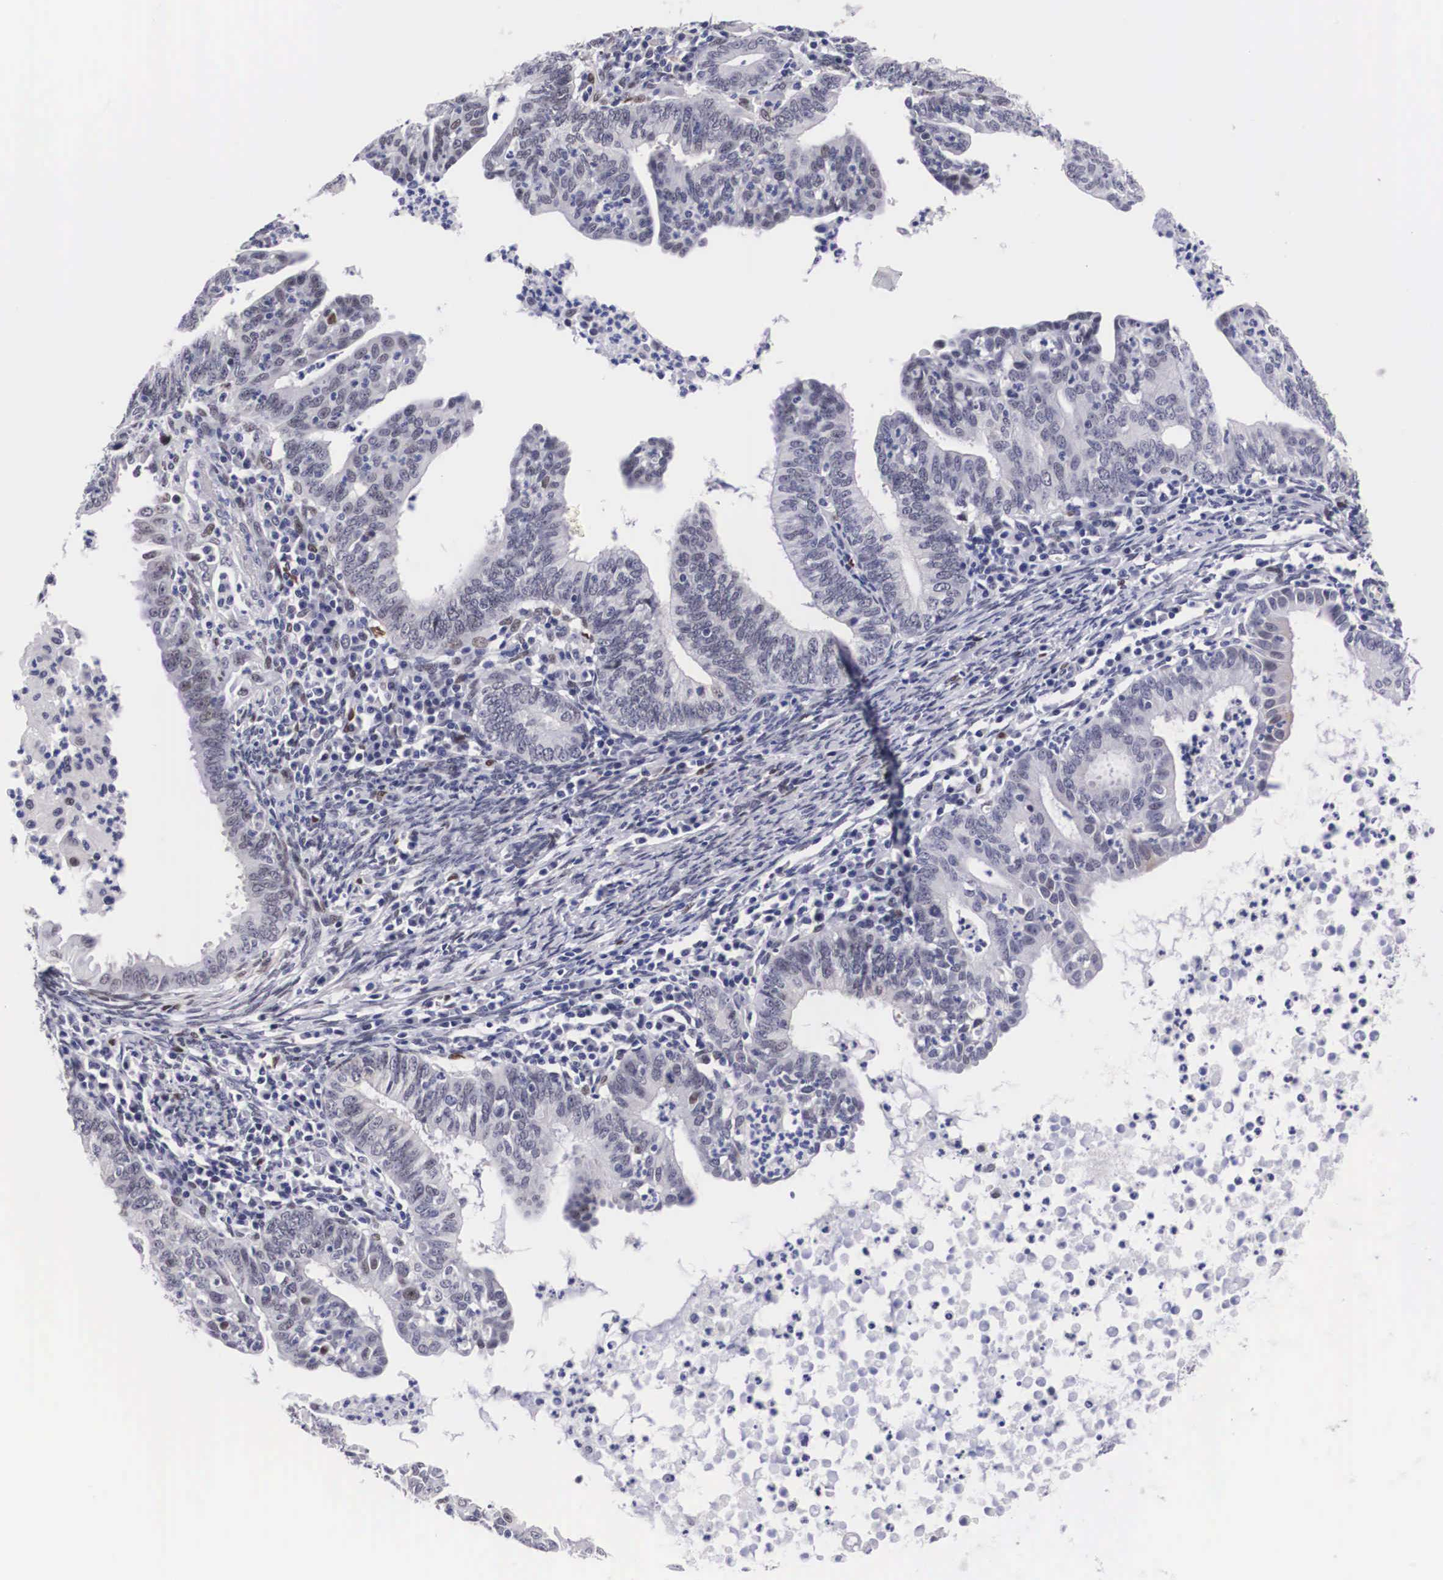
{"staining": {"intensity": "weak", "quantity": "<25%", "location": "nuclear"}, "tissue": "endometrial cancer", "cell_type": "Tumor cells", "image_type": "cancer", "snomed": [{"axis": "morphology", "description": "Adenocarcinoma, NOS"}, {"axis": "topography", "description": "Endometrium"}], "caption": "Immunohistochemical staining of adenocarcinoma (endometrial) reveals no significant positivity in tumor cells.", "gene": "KHDRBS3", "patient": {"sex": "female", "age": 66}}